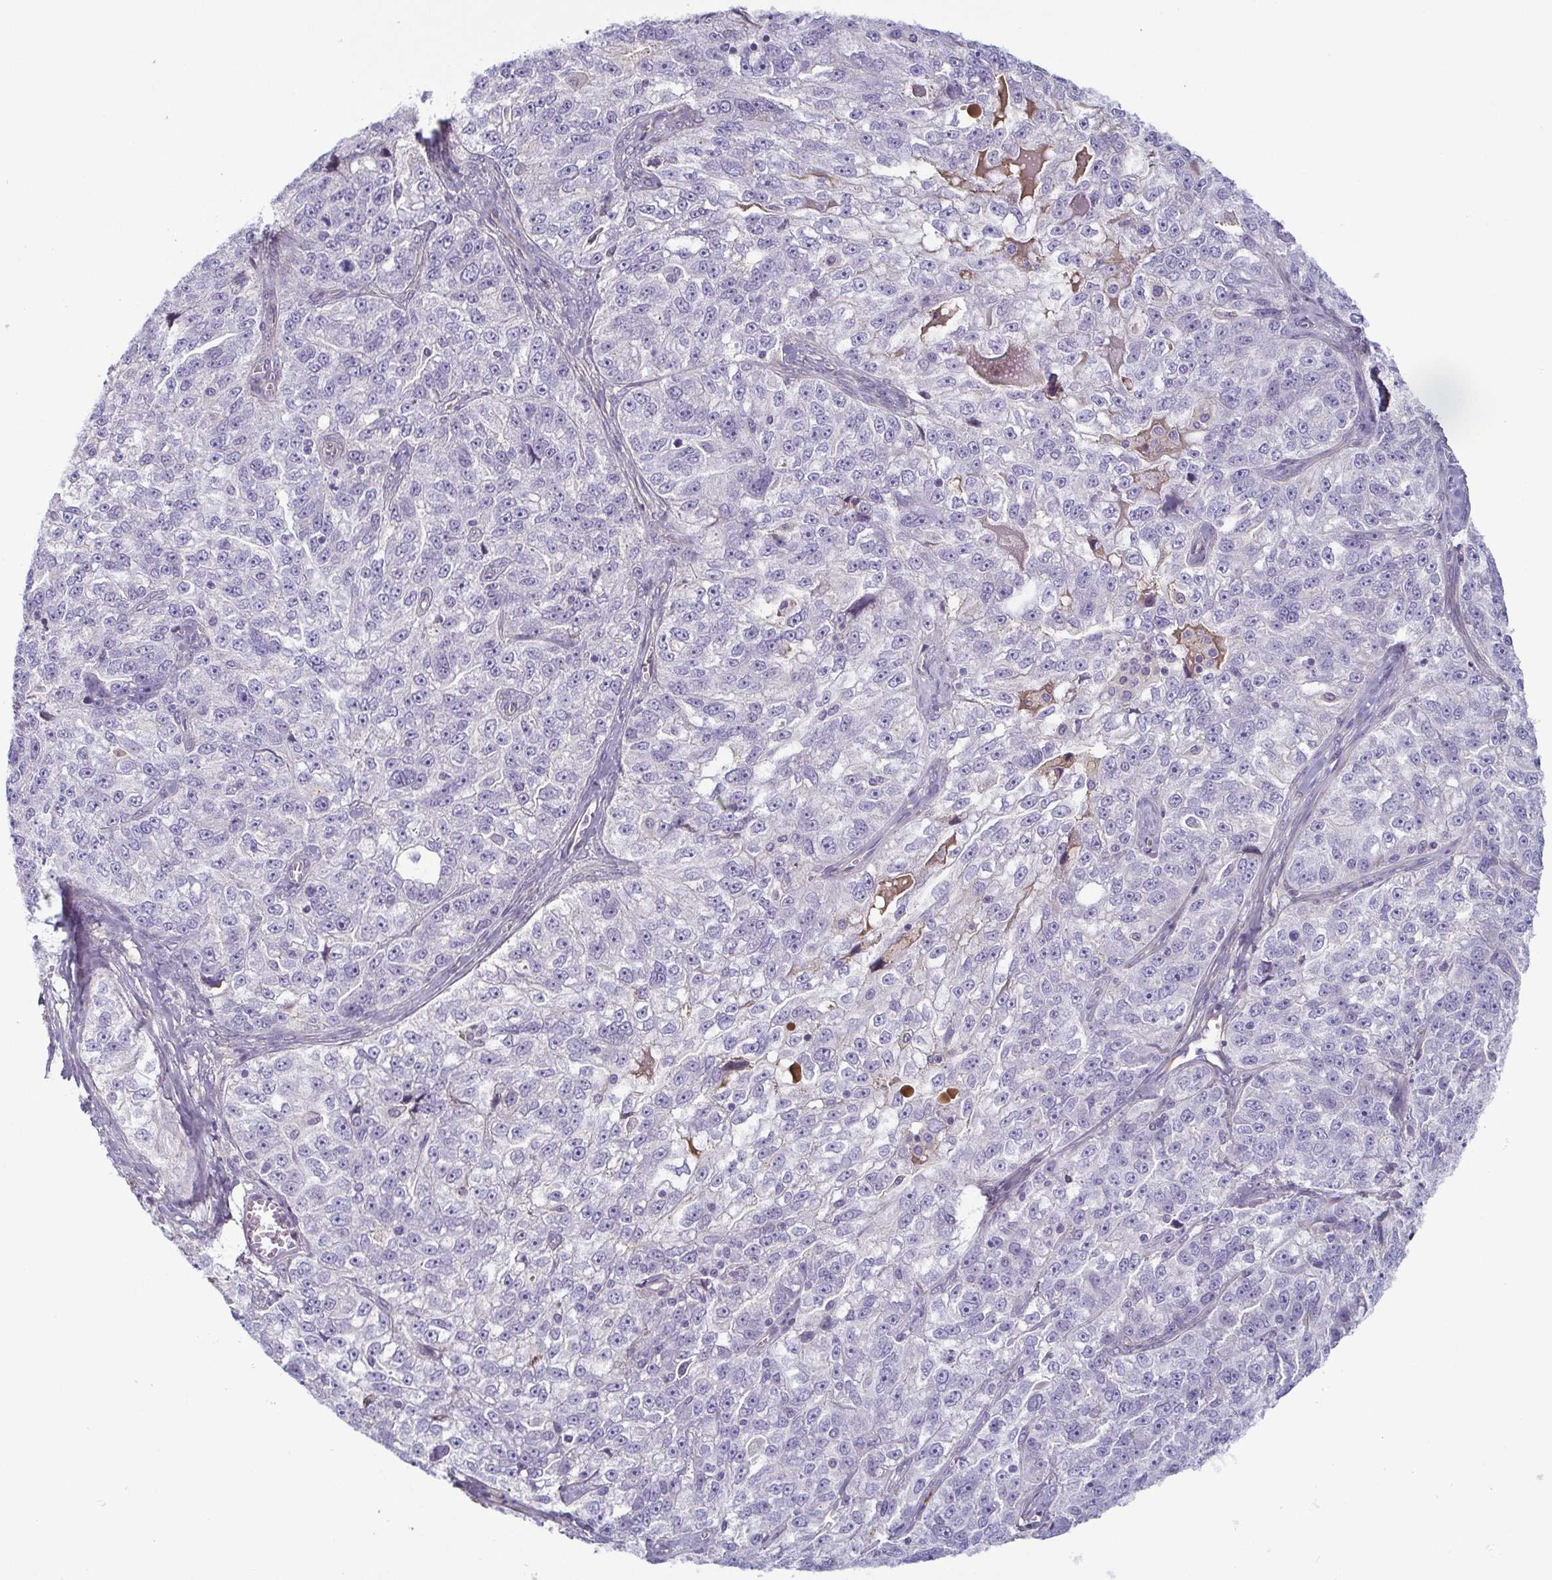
{"staining": {"intensity": "negative", "quantity": "none", "location": "none"}, "tissue": "ovarian cancer", "cell_type": "Tumor cells", "image_type": "cancer", "snomed": [{"axis": "morphology", "description": "Cystadenocarcinoma, serous, NOS"}, {"axis": "topography", "description": "Ovary"}], "caption": "A high-resolution histopathology image shows immunohistochemistry staining of ovarian cancer, which reveals no significant staining in tumor cells.", "gene": "ECM1", "patient": {"sex": "female", "age": 51}}